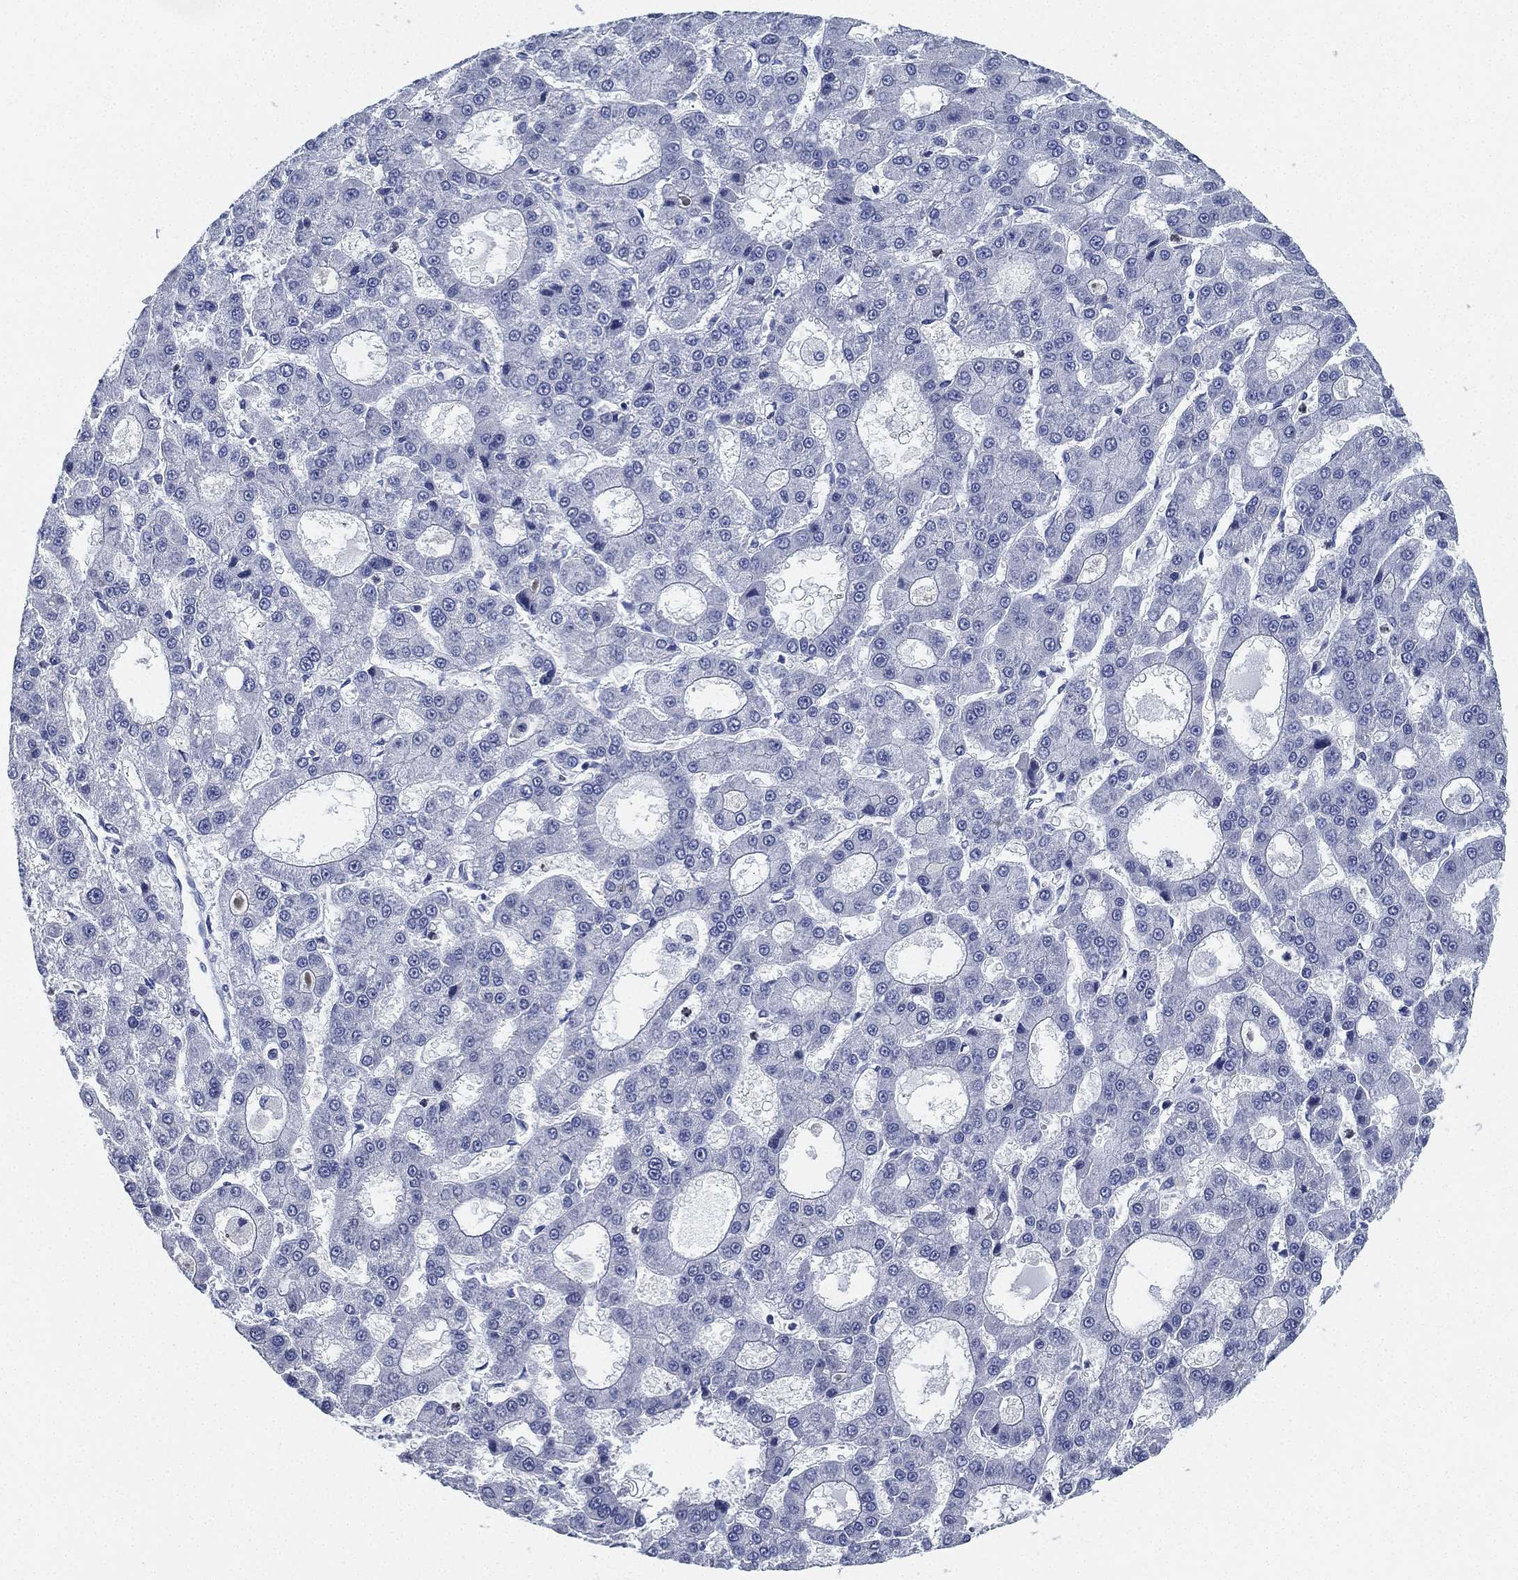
{"staining": {"intensity": "negative", "quantity": "none", "location": "none"}, "tissue": "liver cancer", "cell_type": "Tumor cells", "image_type": "cancer", "snomed": [{"axis": "morphology", "description": "Carcinoma, Hepatocellular, NOS"}, {"axis": "topography", "description": "Liver"}], "caption": "Photomicrograph shows no significant protein positivity in tumor cells of liver cancer (hepatocellular carcinoma).", "gene": "DEFB121", "patient": {"sex": "male", "age": 70}}